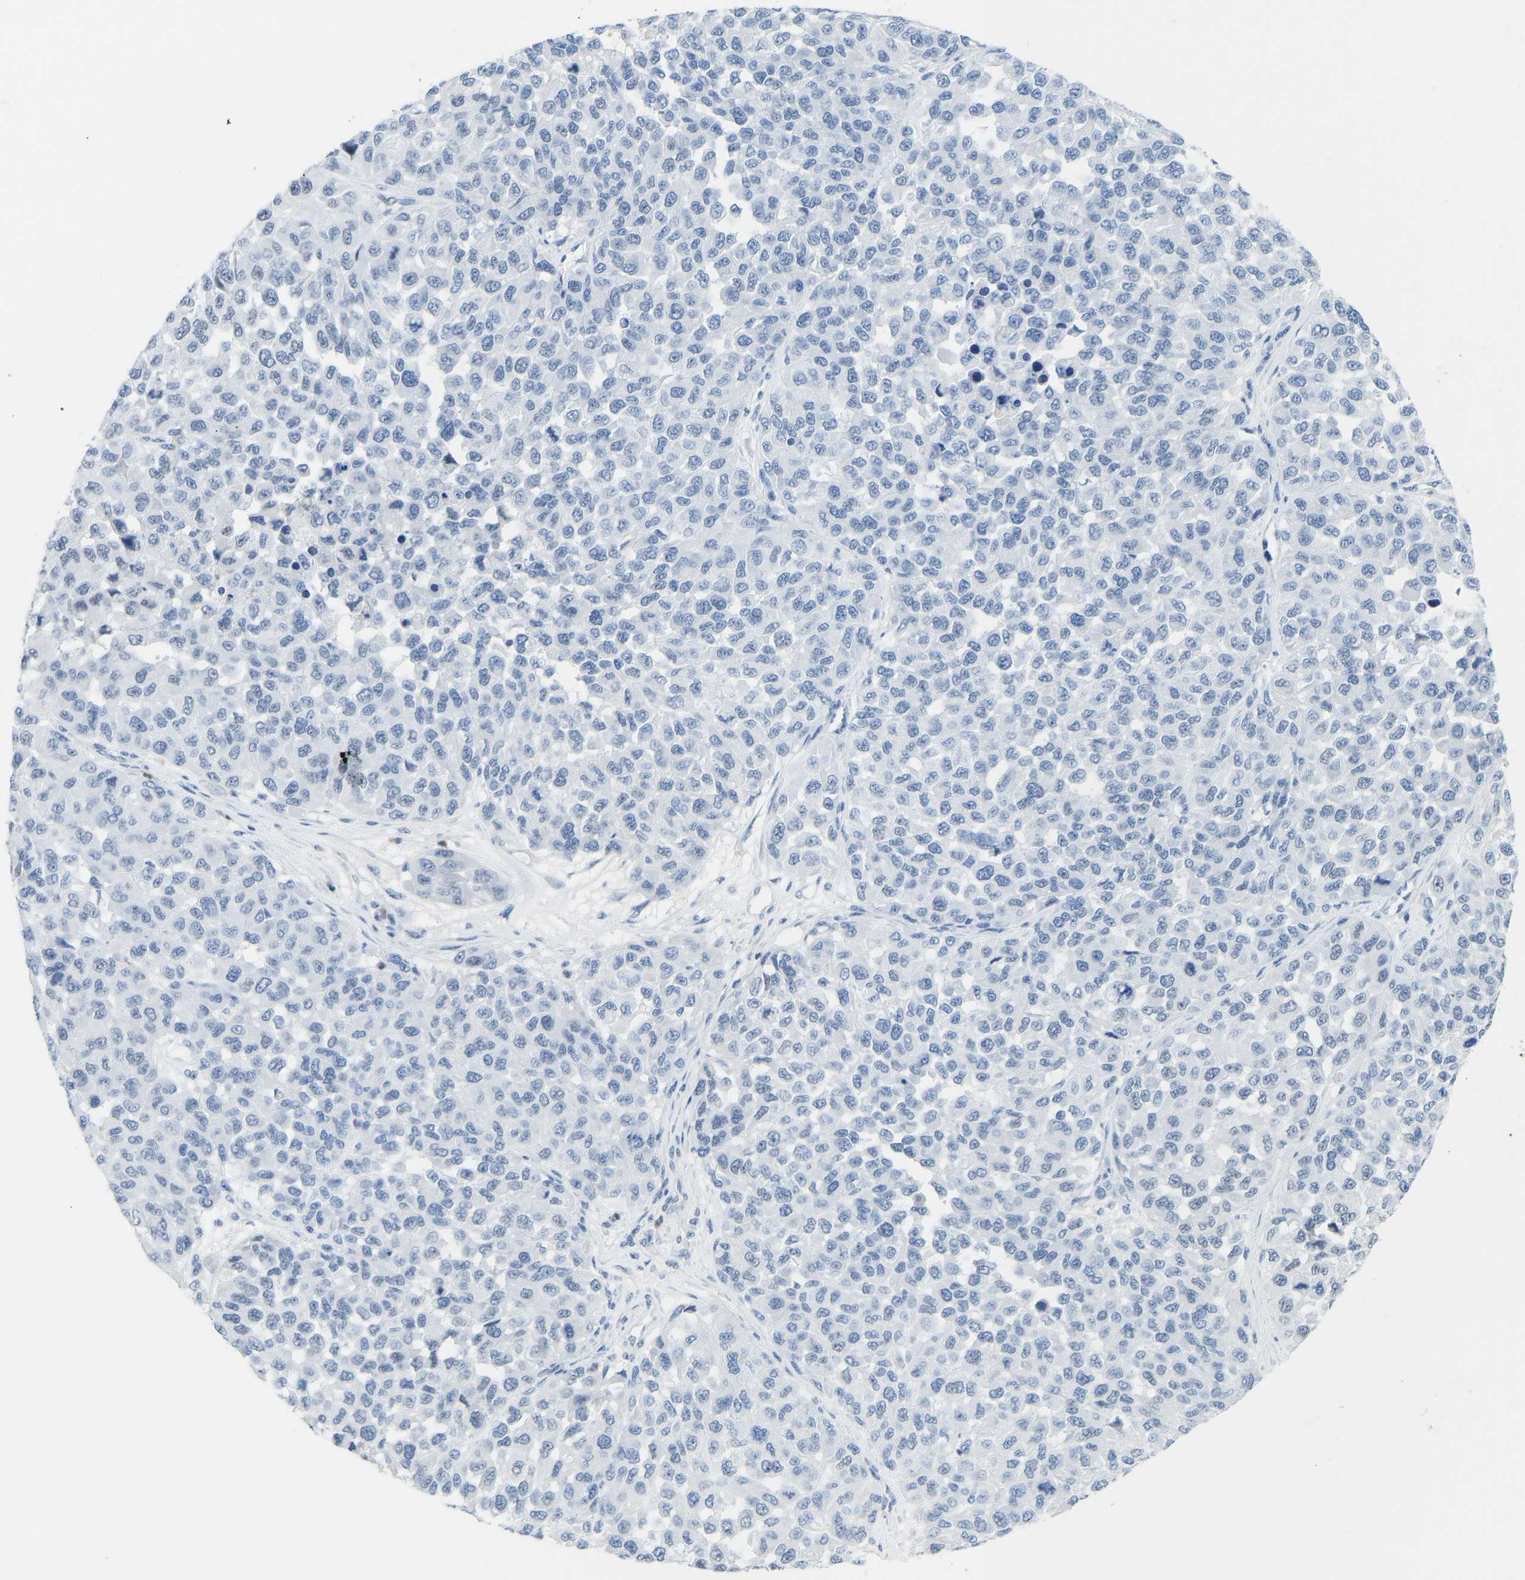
{"staining": {"intensity": "negative", "quantity": "none", "location": "none"}, "tissue": "melanoma", "cell_type": "Tumor cells", "image_type": "cancer", "snomed": [{"axis": "morphology", "description": "Malignant melanoma, NOS"}, {"axis": "topography", "description": "Skin"}], "caption": "Protein analysis of malignant melanoma reveals no significant positivity in tumor cells.", "gene": "TXNDC2", "patient": {"sex": "male", "age": 62}}